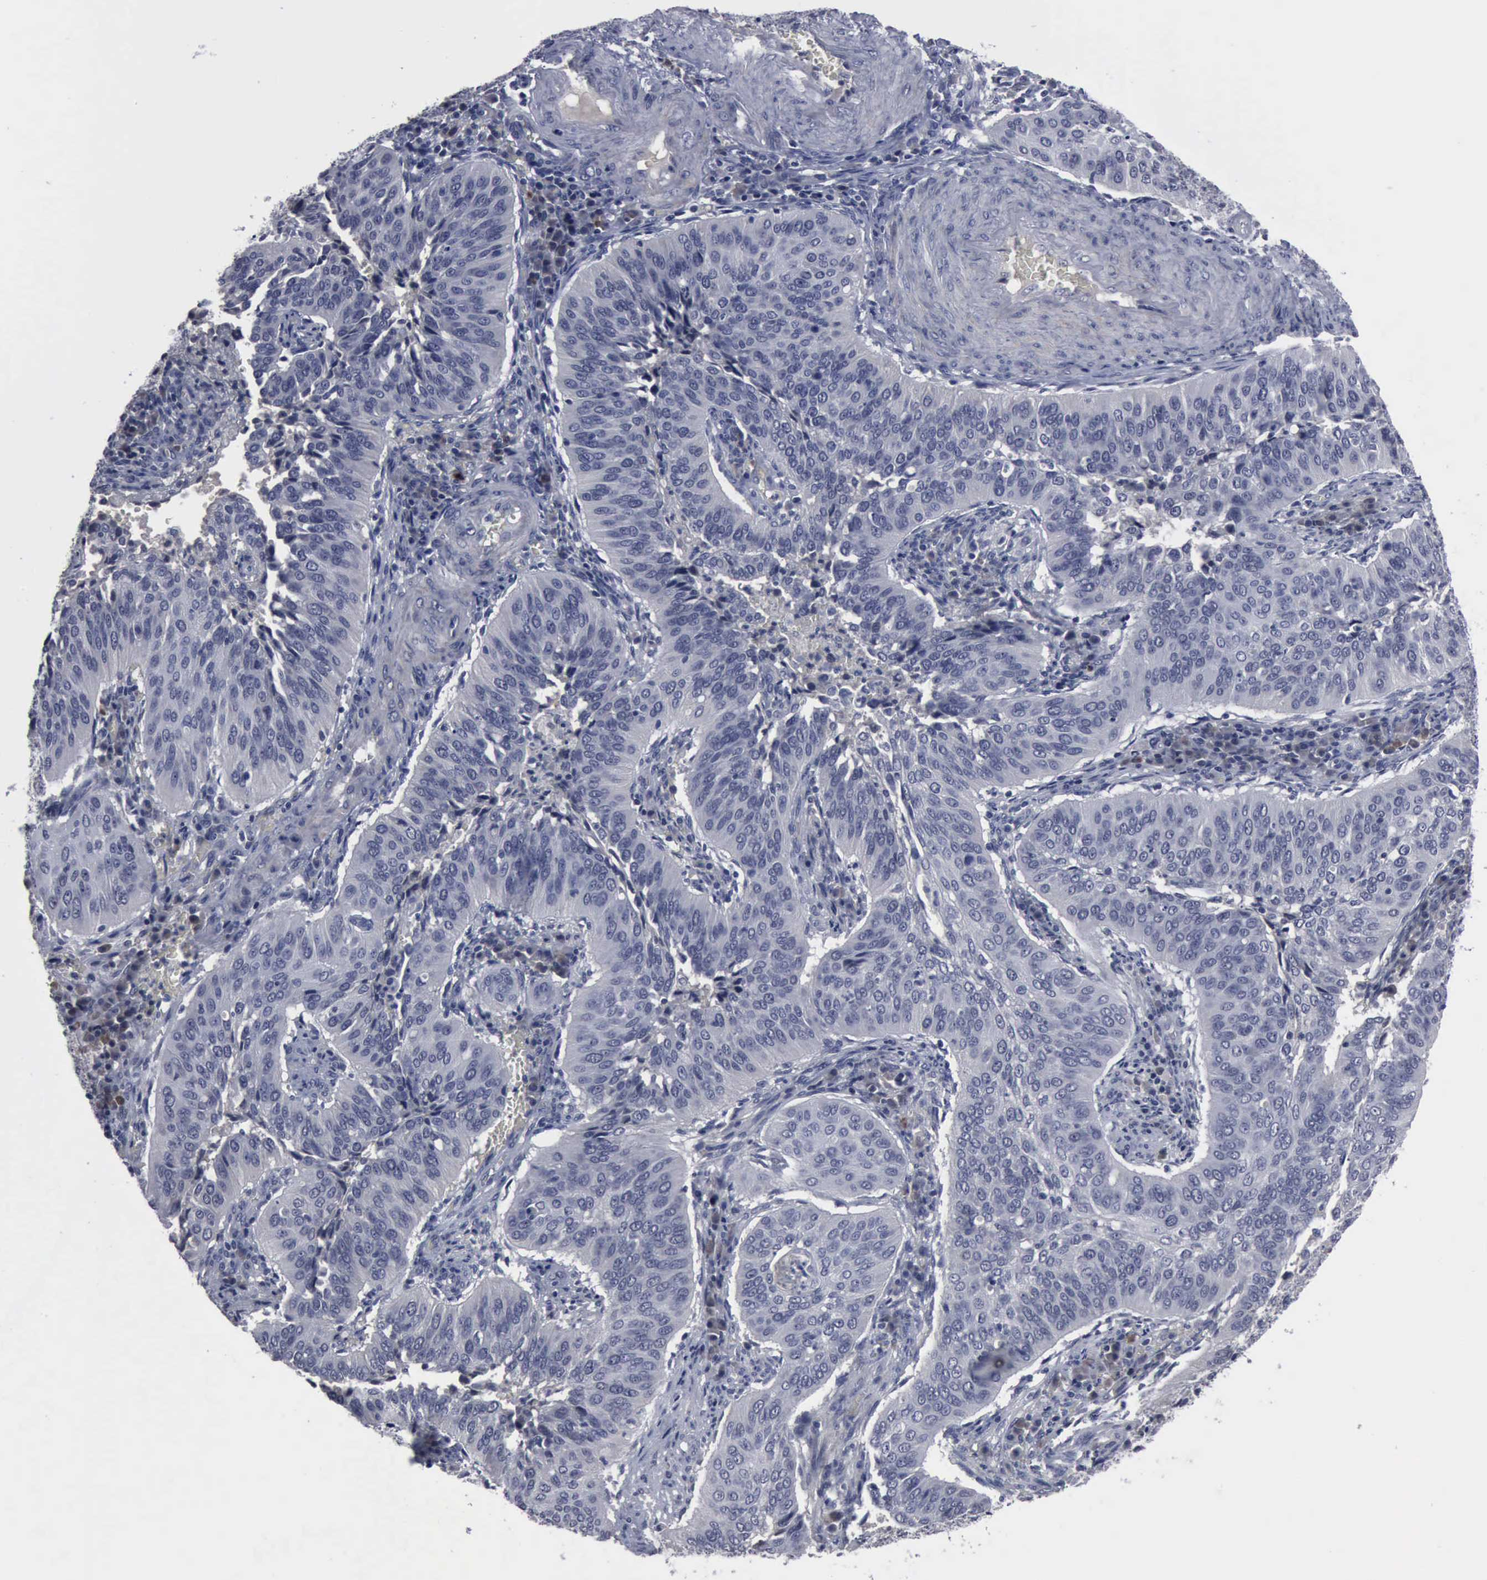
{"staining": {"intensity": "negative", "quantity": "none", "location": "none"}, "tissue": "cervical cancer", "cell_type": "Tumor cells", "image_type": "cancer", "snomed": [{"axis": "morphology", "description": "Squamous cell carcinoma, NOS"}, {"axis": "topography", "description": "Cervix"}], "caption": "Cervical cancer (squamous cell carcinoma) was stained to show a protein in brown. There is no significant staining in tumor cells.", "gene": "MYO18B", "patient": {"sex": "female", "age": 39}}